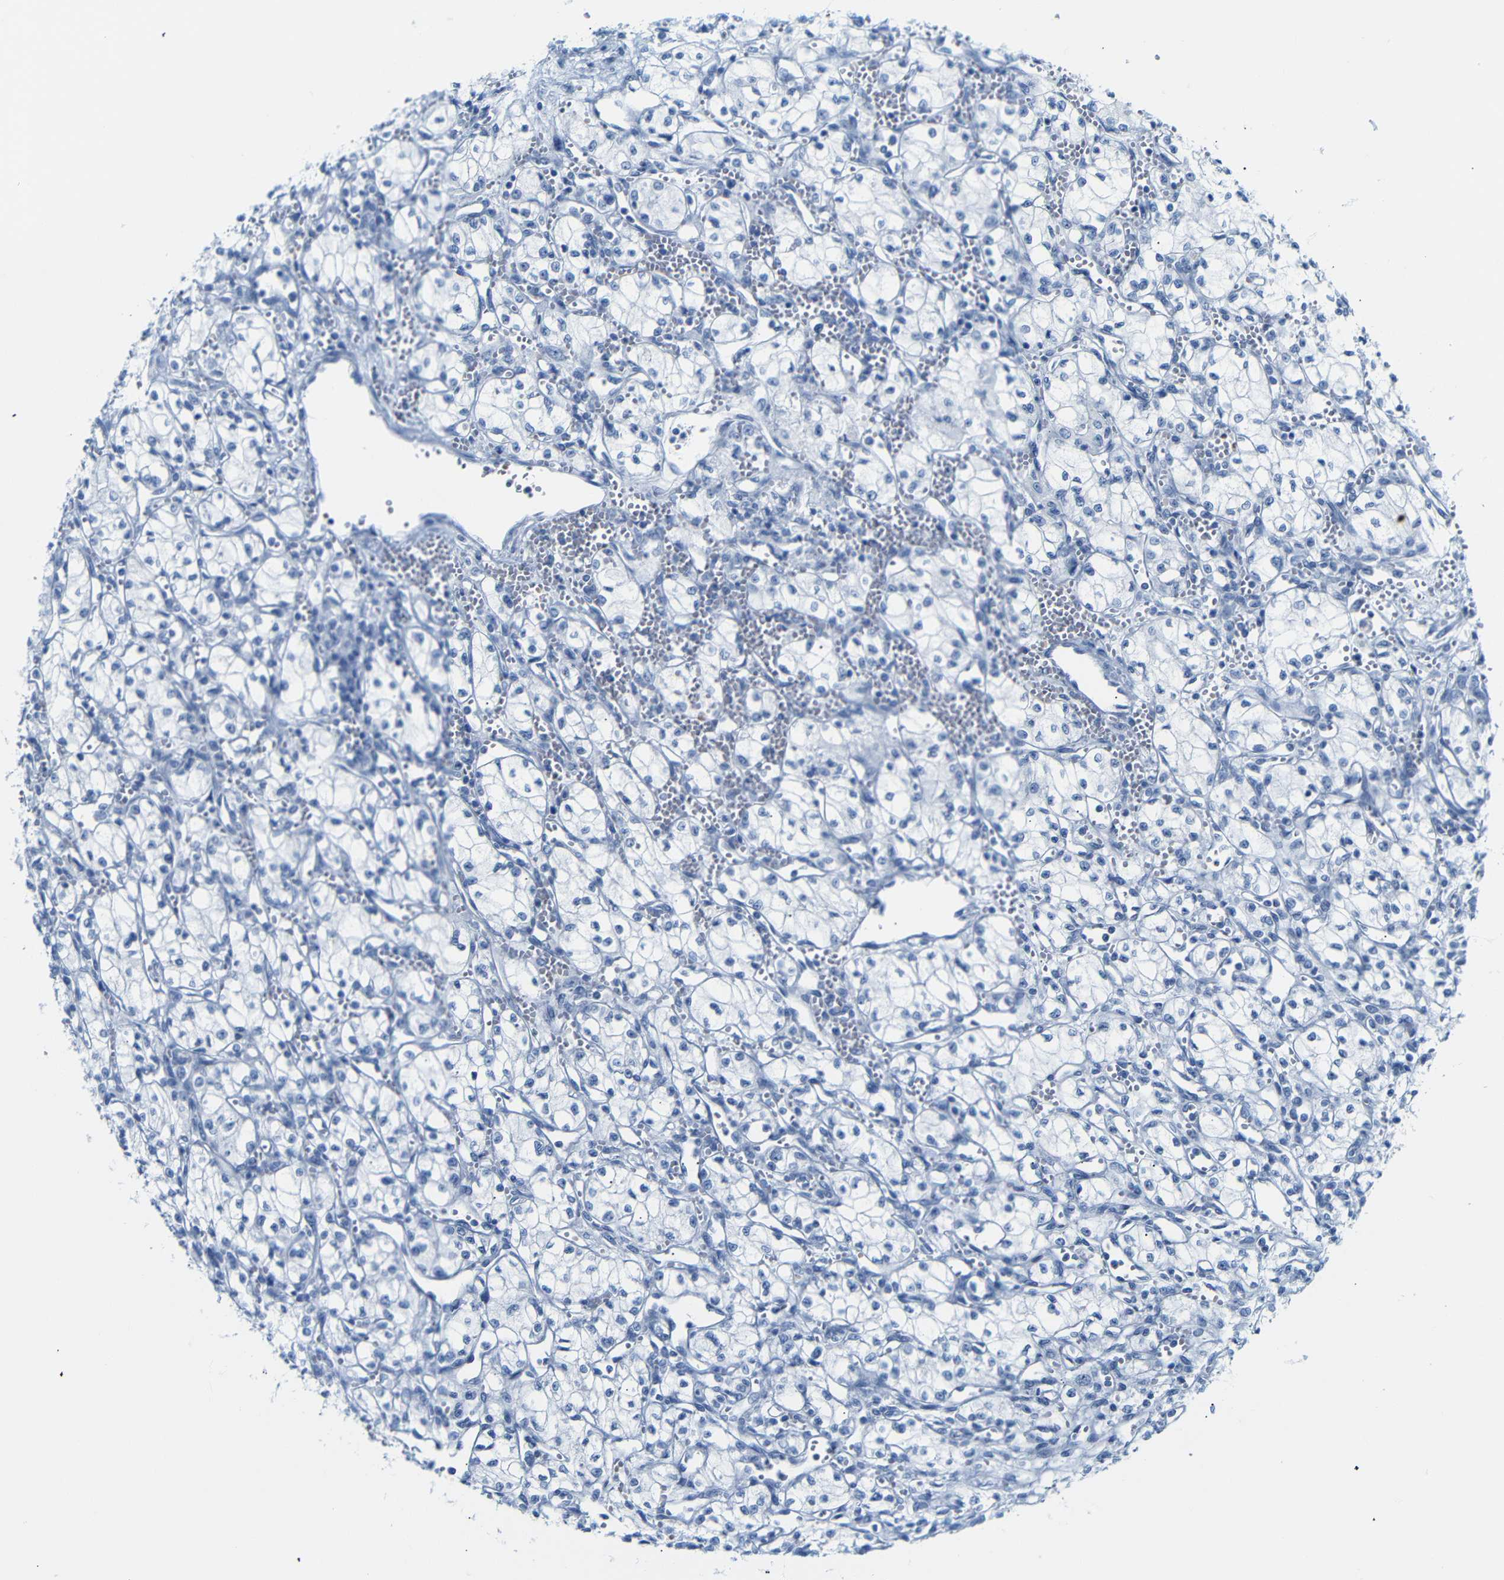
{"staining": {"intensity": "negative", "quantity": "none", "location": "none"}, "tissue": "renal cancer", "cell_type": "Tumor cells", "image_type": "cancer", "snomed": [{"axis": "morphology", "description": "Normal tissue, NOS"}, {"axis": "morphology", "description": "Adenocarcinoma, NOS"}, {"axis": "topography", "description": "Kidney"}], "caption": "The IHC histopathology image has no significant positivity in tumor cells of renal cancer tissue.", "gene": "DYNAP", "patient": {"sex": "male", "age": 59}}